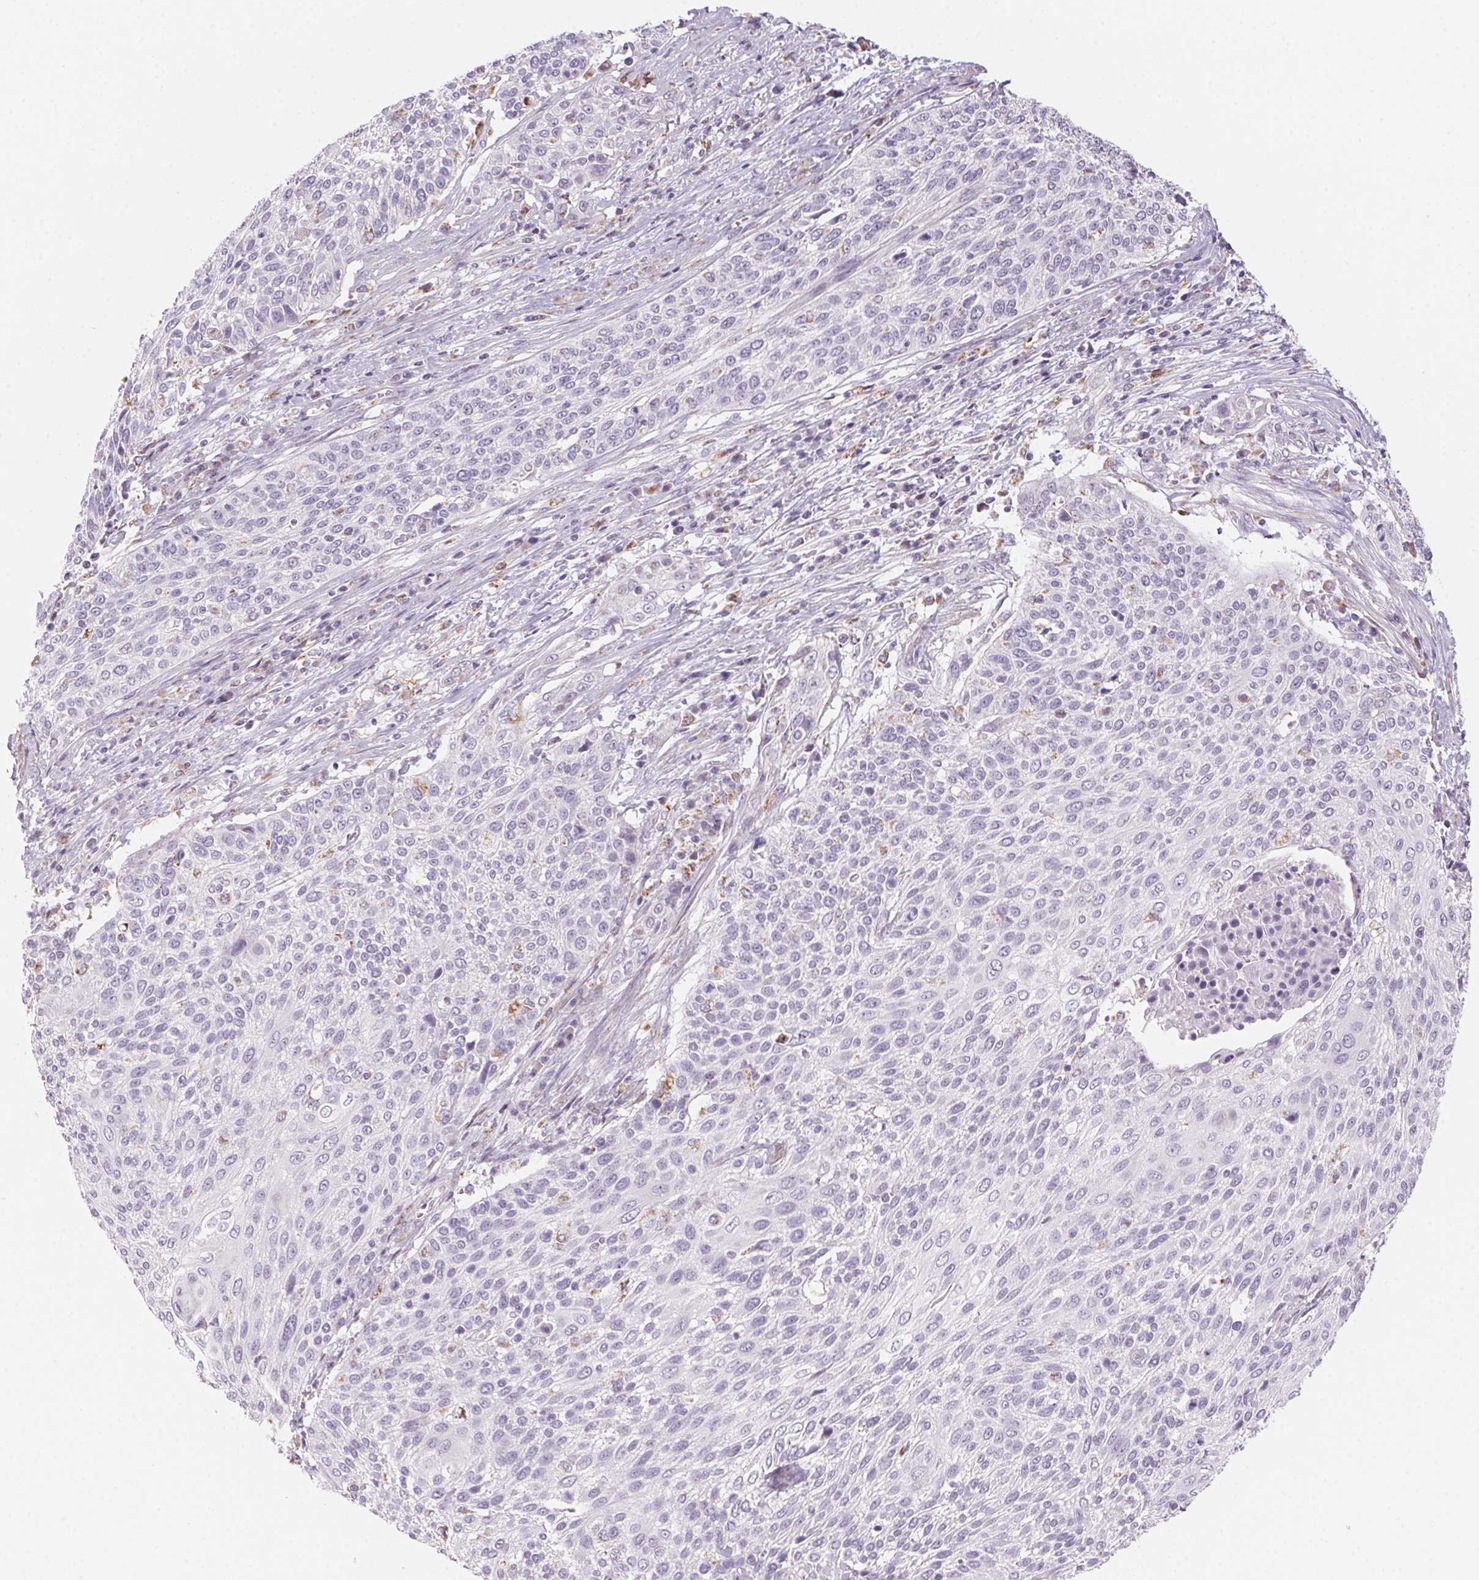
{"staining": {"intensity": "negative", "quantity": "none", "location": "none"}, "tissue": "cervical cancer", "cell_type": "Tumor cells", "image_type": "cancer", "snomed": [{"axis": "morphology", "description": "Squamous cell carcinoma, NOS"}, {"axis": "topography", "description": "Cervix"}], "caption": "Tumor cells show no significant staining in cervical squamous cell carcinoma.", "gene": "PRPH", "patient": {"sex": "female", "age": 31}}